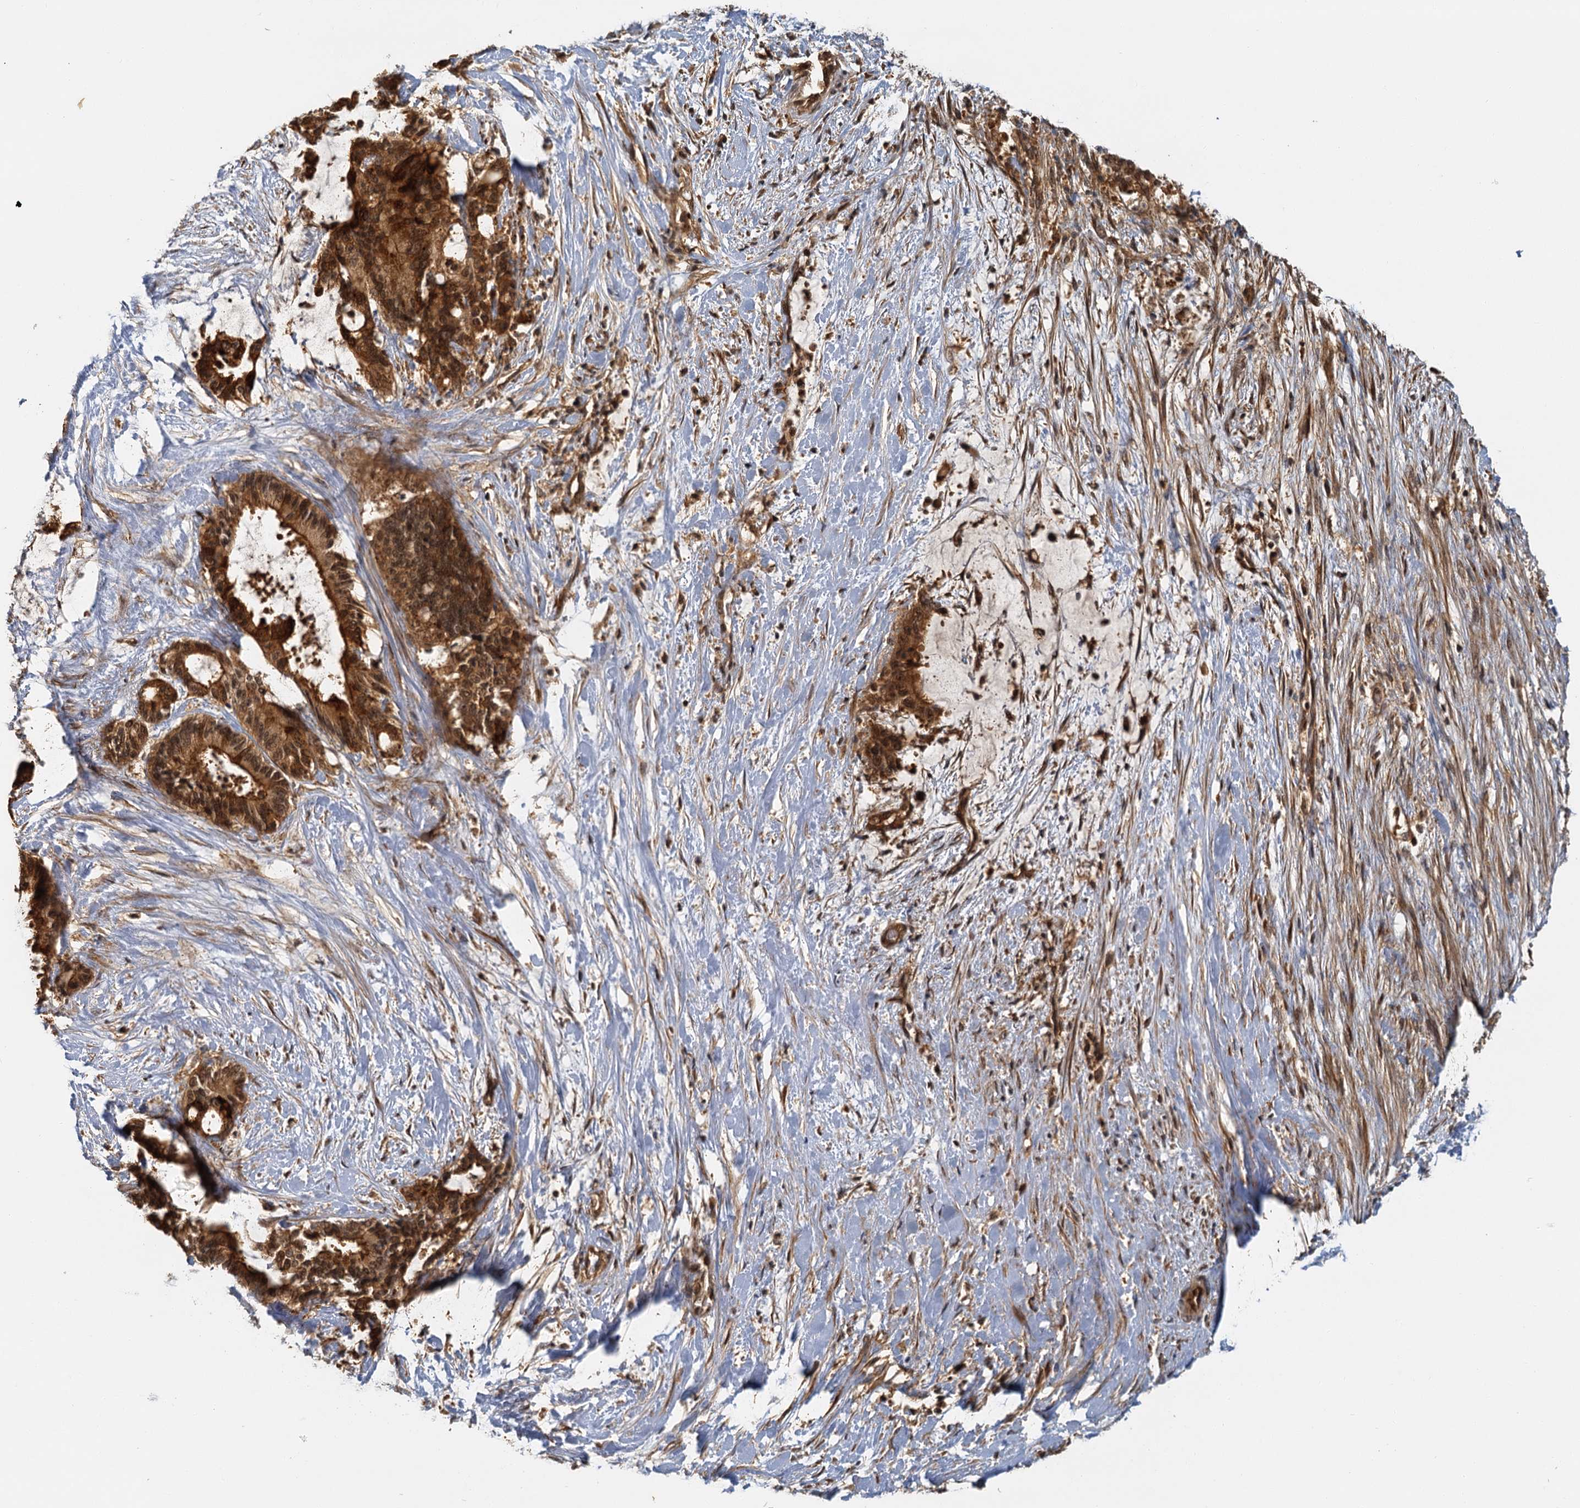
{"staining": {"intensity": "strong", "quantity": ">75%", "location": "cytoplasmic/membranous,nuclear"}, "tissue": "liver cancer", "cell_type": "Tumor cells", "image_type": "cancer", "snomed": [{"axis": "morphology", "description": "Normal tissue, NOS"}, {"axis": "morphology", "description": "Cholangiocarcinoma"}, {"axis": "topography", "description": "Liver"}, {"axis": "topography", "description": "Peripheral nerve tissue"}], "caption": "About >75% of tumor cells in human cholangiocarcinoma (liver) reveal strong cytoplasmic/membranous and nuclear protein expression as visualized by brown immunohistochemical staining.", "gene": "ZNF549", "patient": {"sex": "female", "age": 73}}